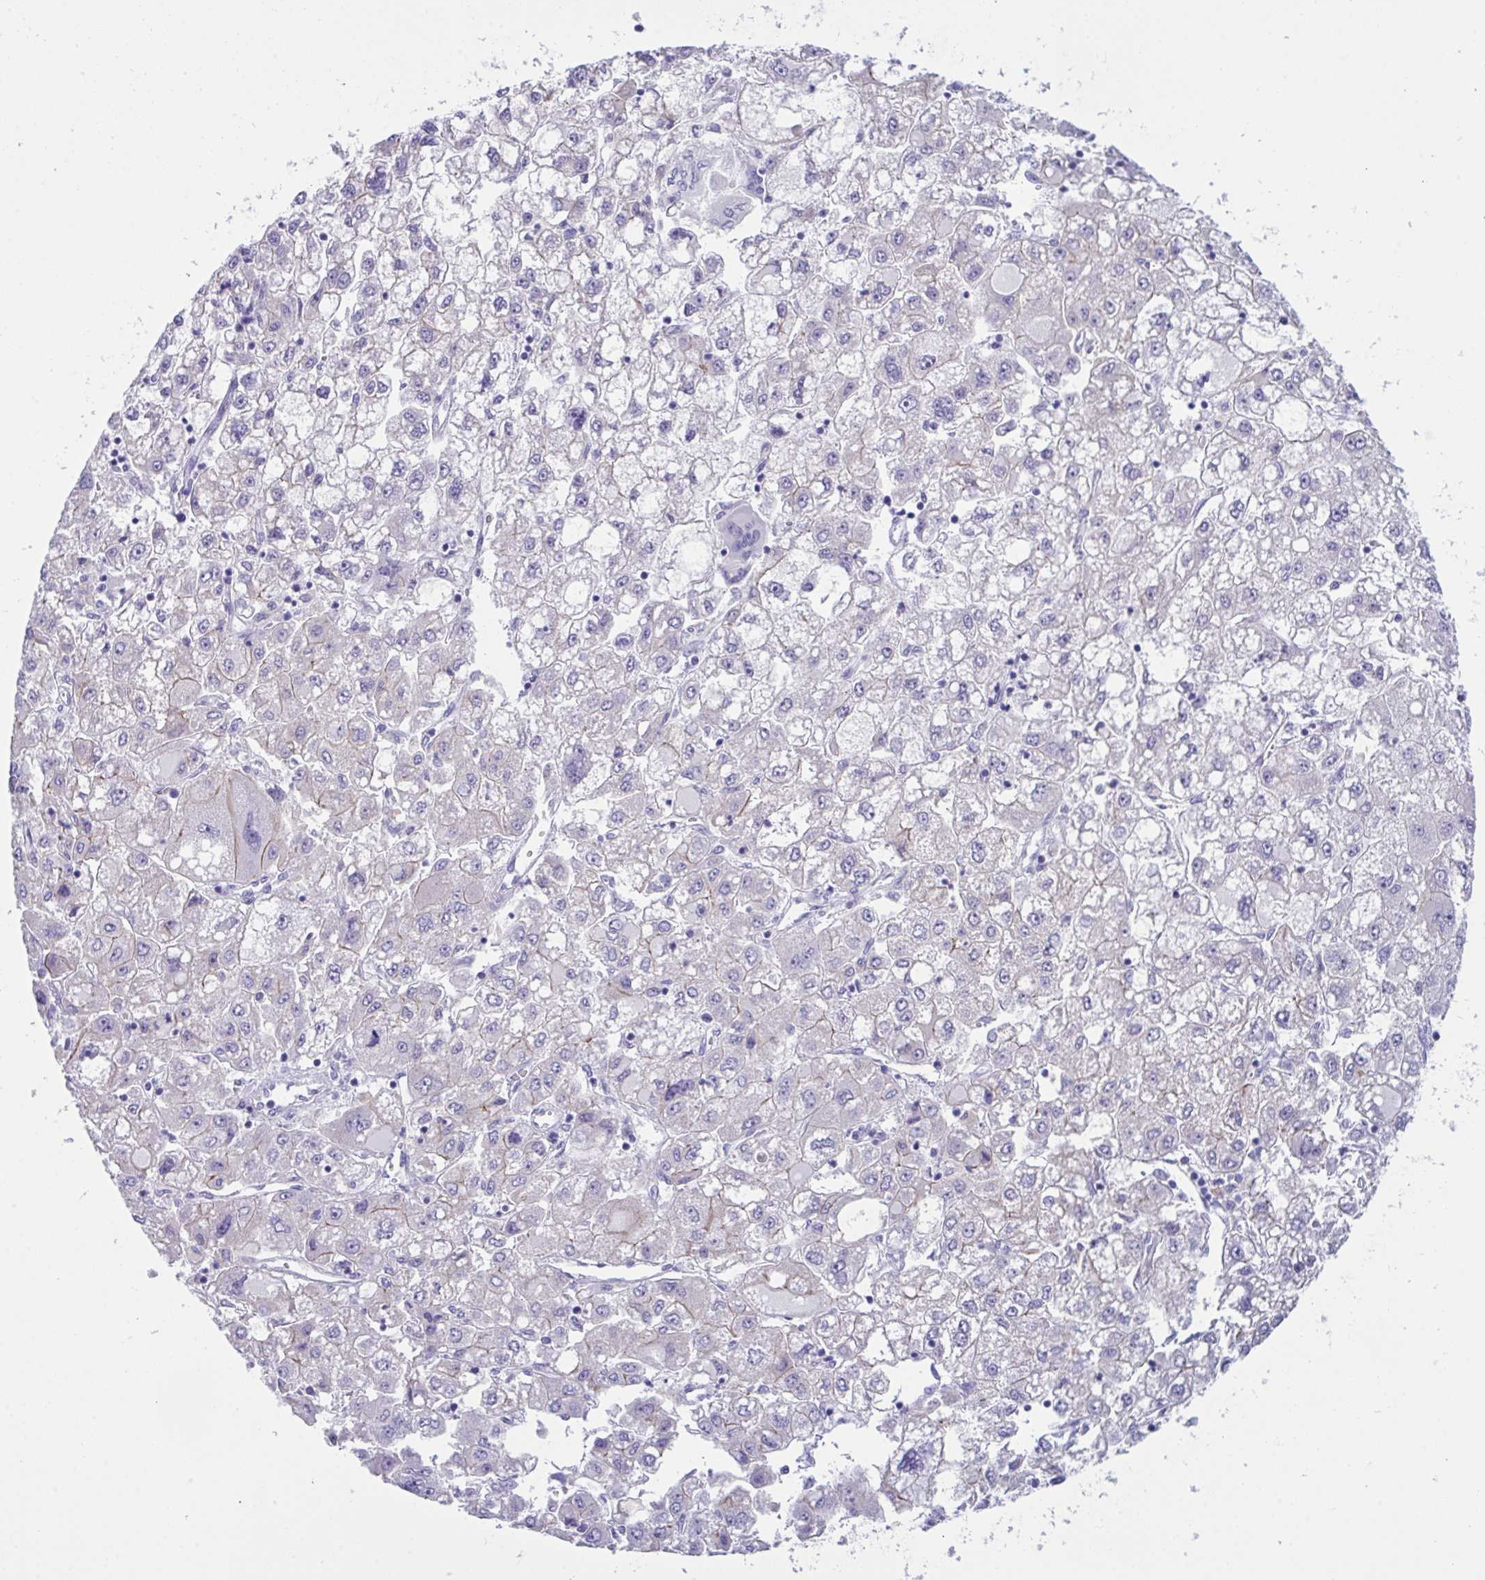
{"staining": {"intensity": "negative", "quantity": "none", "location": "none"}, "tissue": "liver cancer", "cell_type": "Tumor cells", "image_type": "cancer", "snomed": [{"axis": "morphology", "description": "Carcinoma, Hepatocellular, NOS"}, {"axis": "topography", "description": "Liver"}], "caption": "This photomicrograph is of liver cancer stained with IHC to label a protein in brown with the nuclei are counter-stained blue. There is no expression in tumor cells.", "gene": "GLB1L2", "patient": {"sex": "male", "age": 40}}